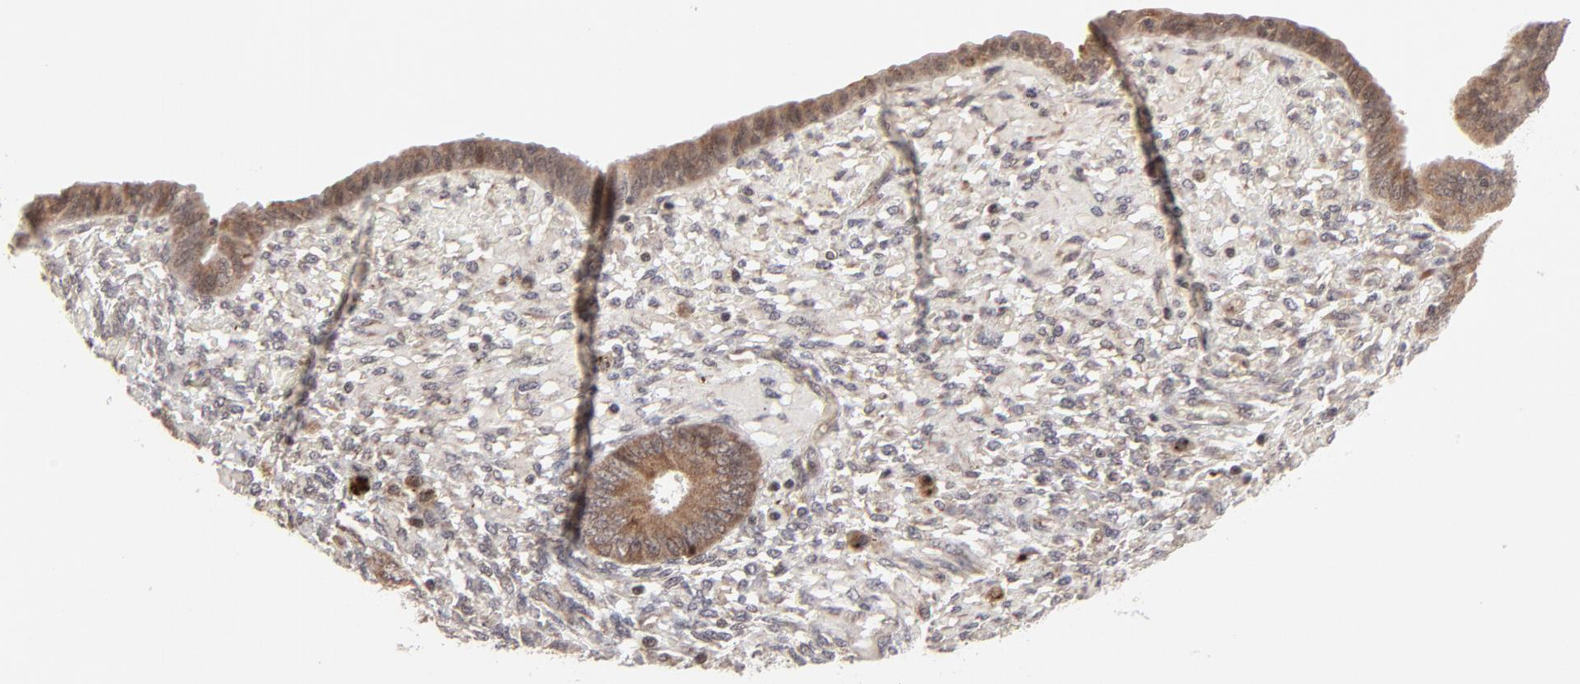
{"staining": {"intensity": "weak", "quantity": "25%-75%", "location": "nuclear"}, "tissue": "endometrium", "cell_type": "Cells in endometrial stroma", "image_type": "normal", "snomed": [{"axis": "morphology", "description": "Normal tissue, NOS"}, {"axis": "topography", "description": "Endometrium"}], "caption": "Protein positivity by immunohistochemistry (IHC) displays weak nuclear positivity in approximately 25%-75% of cells in endometrial stroma in benign endometrium.", "gene": "ARIH1", "patient": {"sex": "female", "age": 42}}